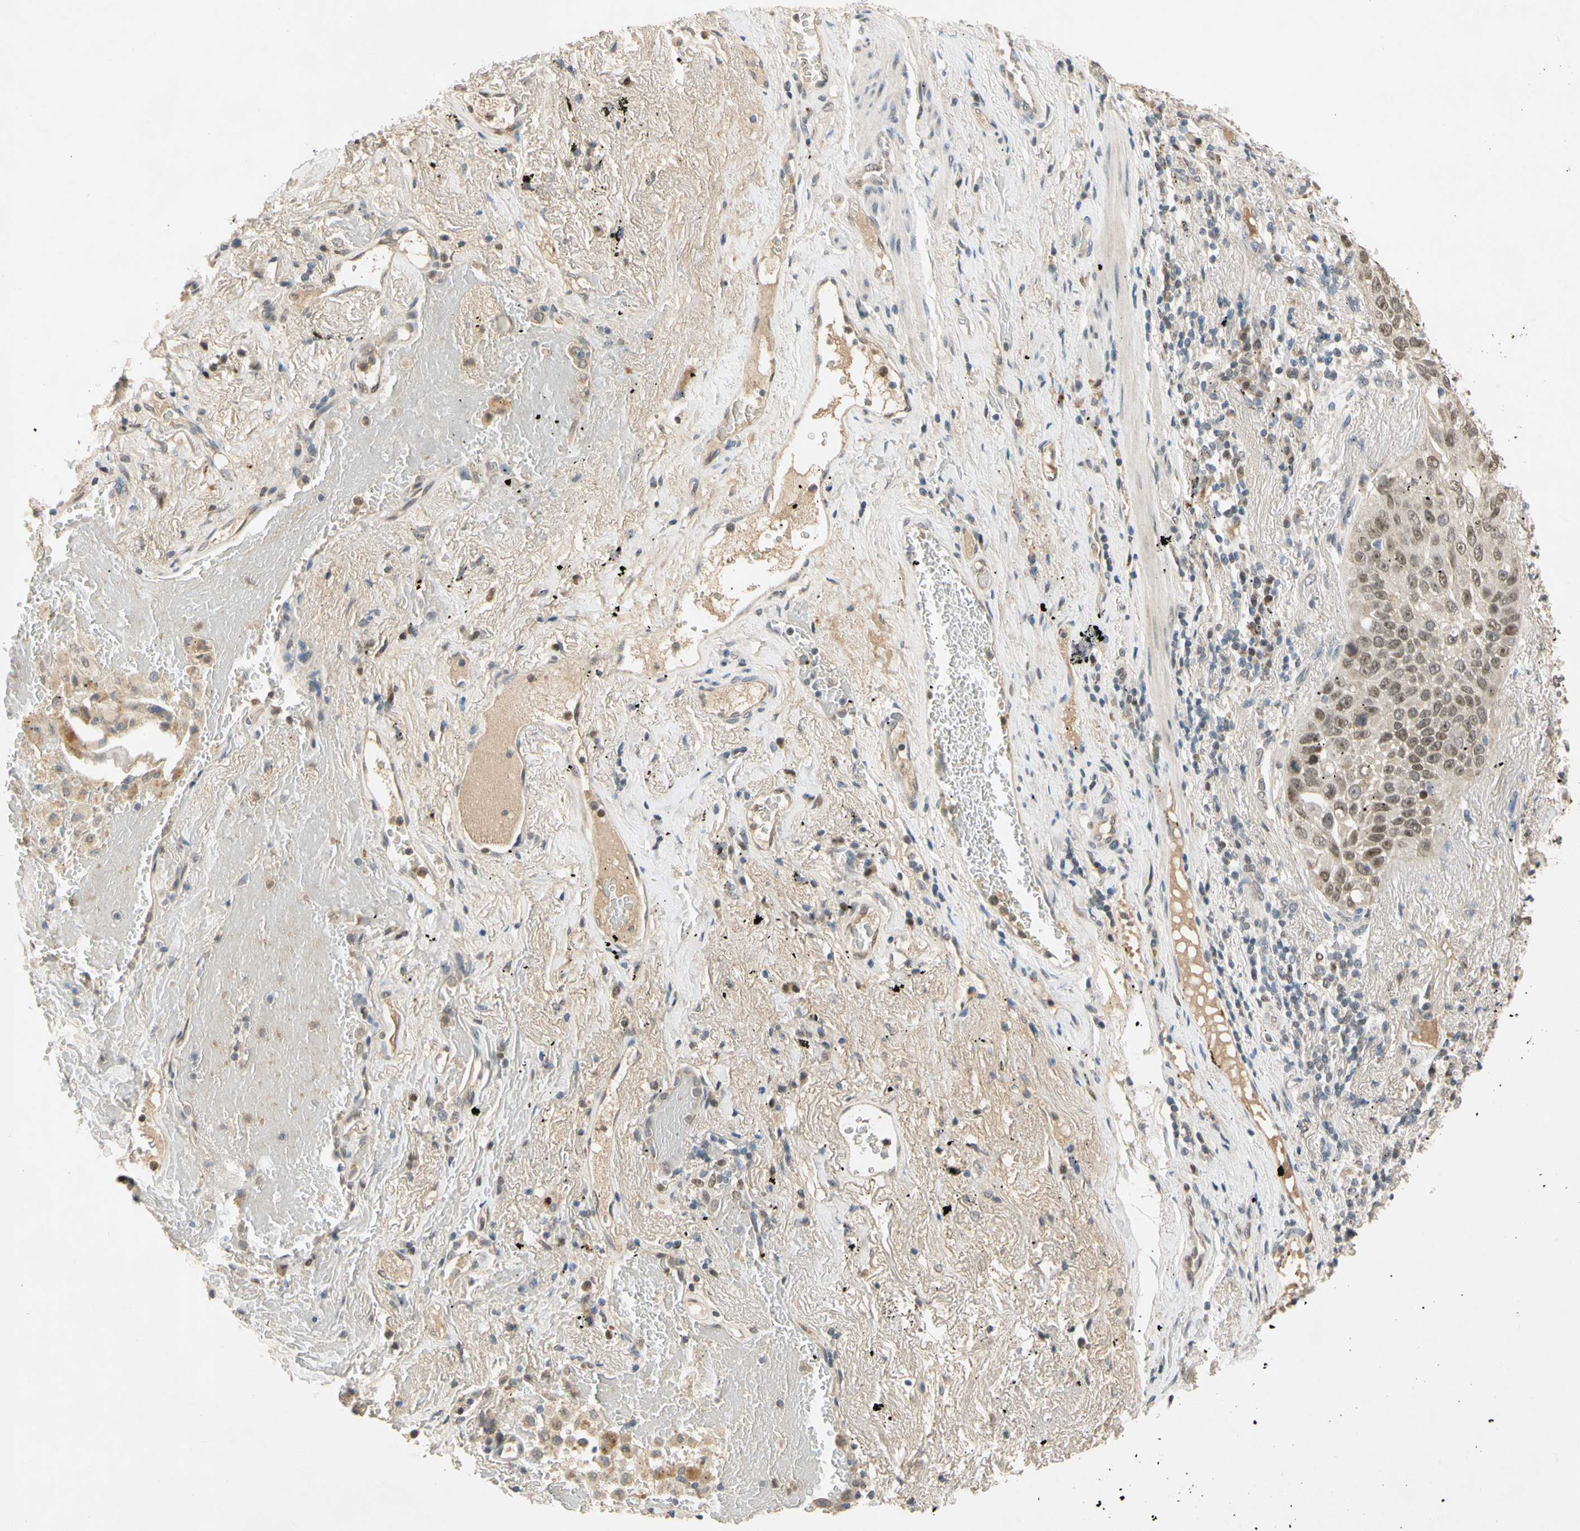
{"staining": {"intensity": "moderate", "quantity": ">75%", "location": "nuclear"}, "tissue": "lung cancer", "cell_type": "Tumor cells", "image_type": "cancer", "snomed": [{"axis": "morphology", "description": "Squamous cell carcinoma, NOS"}, {"axis": "topography", "description": "Lung"}], "caption": "Protein expression analysis of lung cancer (squamous cell carcinoma) demonstrates moderate nuclear staining in approximately >75% of tumor cells.", "gene": "RIOX2", "patient": {"sex": "male", "age": 57}}